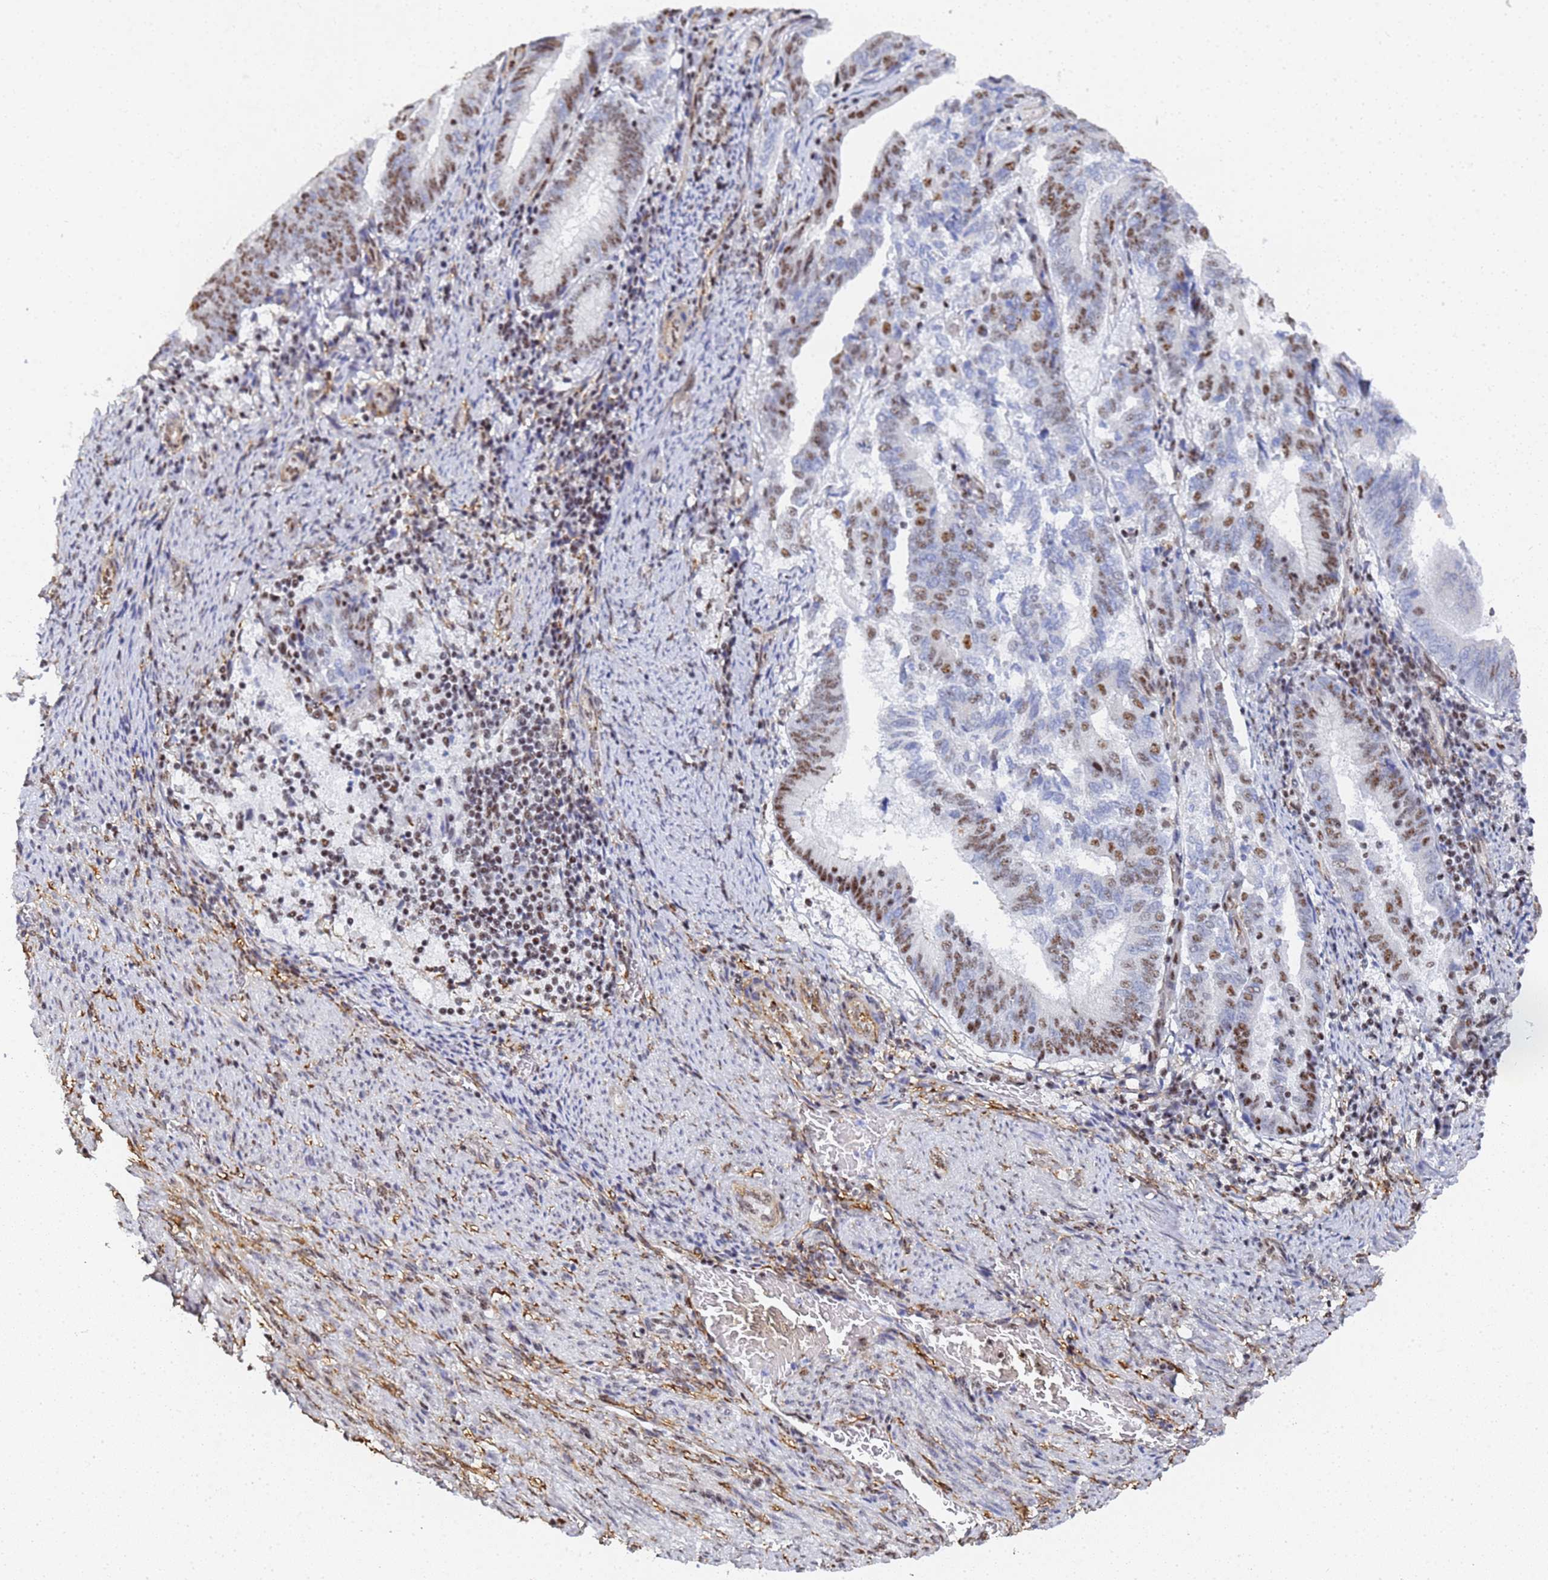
{"staining": {"intensity": "moderate", "quantity": "25%-75%", "location": "nuclear"}, "tissue": "endometrial cancer", "cell_type": "Tumor cells", "image_type": "cancer", "snomed": [{"axis": "morphology", "description": "Adenocarcinoma, NOS"}, {"axis": "topography", "description": "Endometrium"}], "caption": "DAB (3,3'-diaminobenzidine) immunohistochemical staining of endometrial cancer reveals moderate nuclear protein positivity in approximately 25%-75% of tumor cells. The protein of interest is shown in brown color, while the nuclei are stained blue.", "gene": "PRRT4", "patient": {"sex": "female", "age": 80}}